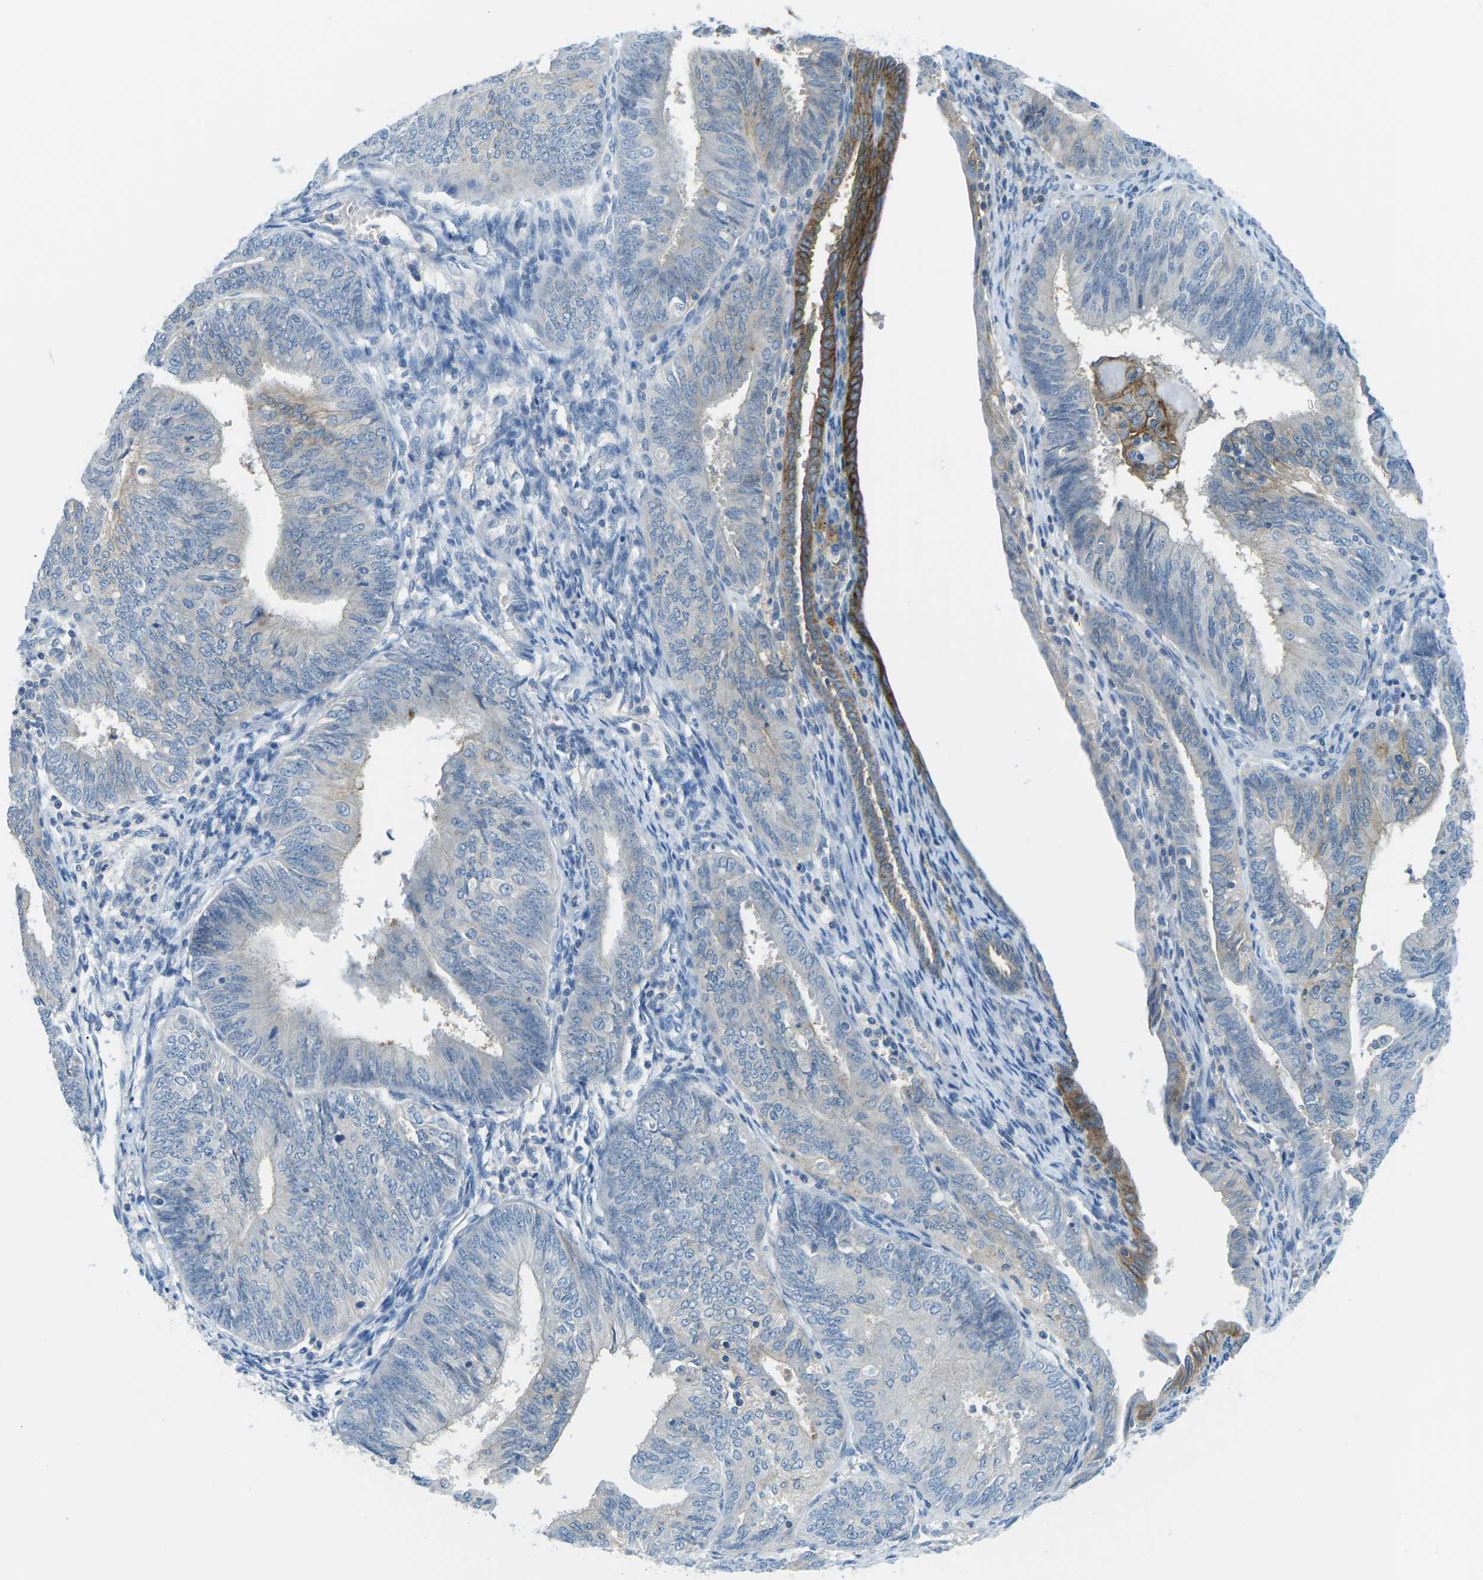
{"staining": {"intensity": "negative", "quantity": "none", "location": "none"}, "tissue": "endometrial cancer", "cell_type": "Tumor cells", "image_type": "cancer", "snomed": [{"axis": "morphology", "description": "Adenocarcinoma, NOS"}, {"axis": "topography", "description": "Endometrium"}], "caption": "High magnification brightfield microscopy of endometrial adenocarcinoma stained with DAB (brown) and counterstained with hematoxylin (blue): tumor cells show no significant positivity.", "gene": "CD47", "patient": {"sex": "female", "age": 58}}